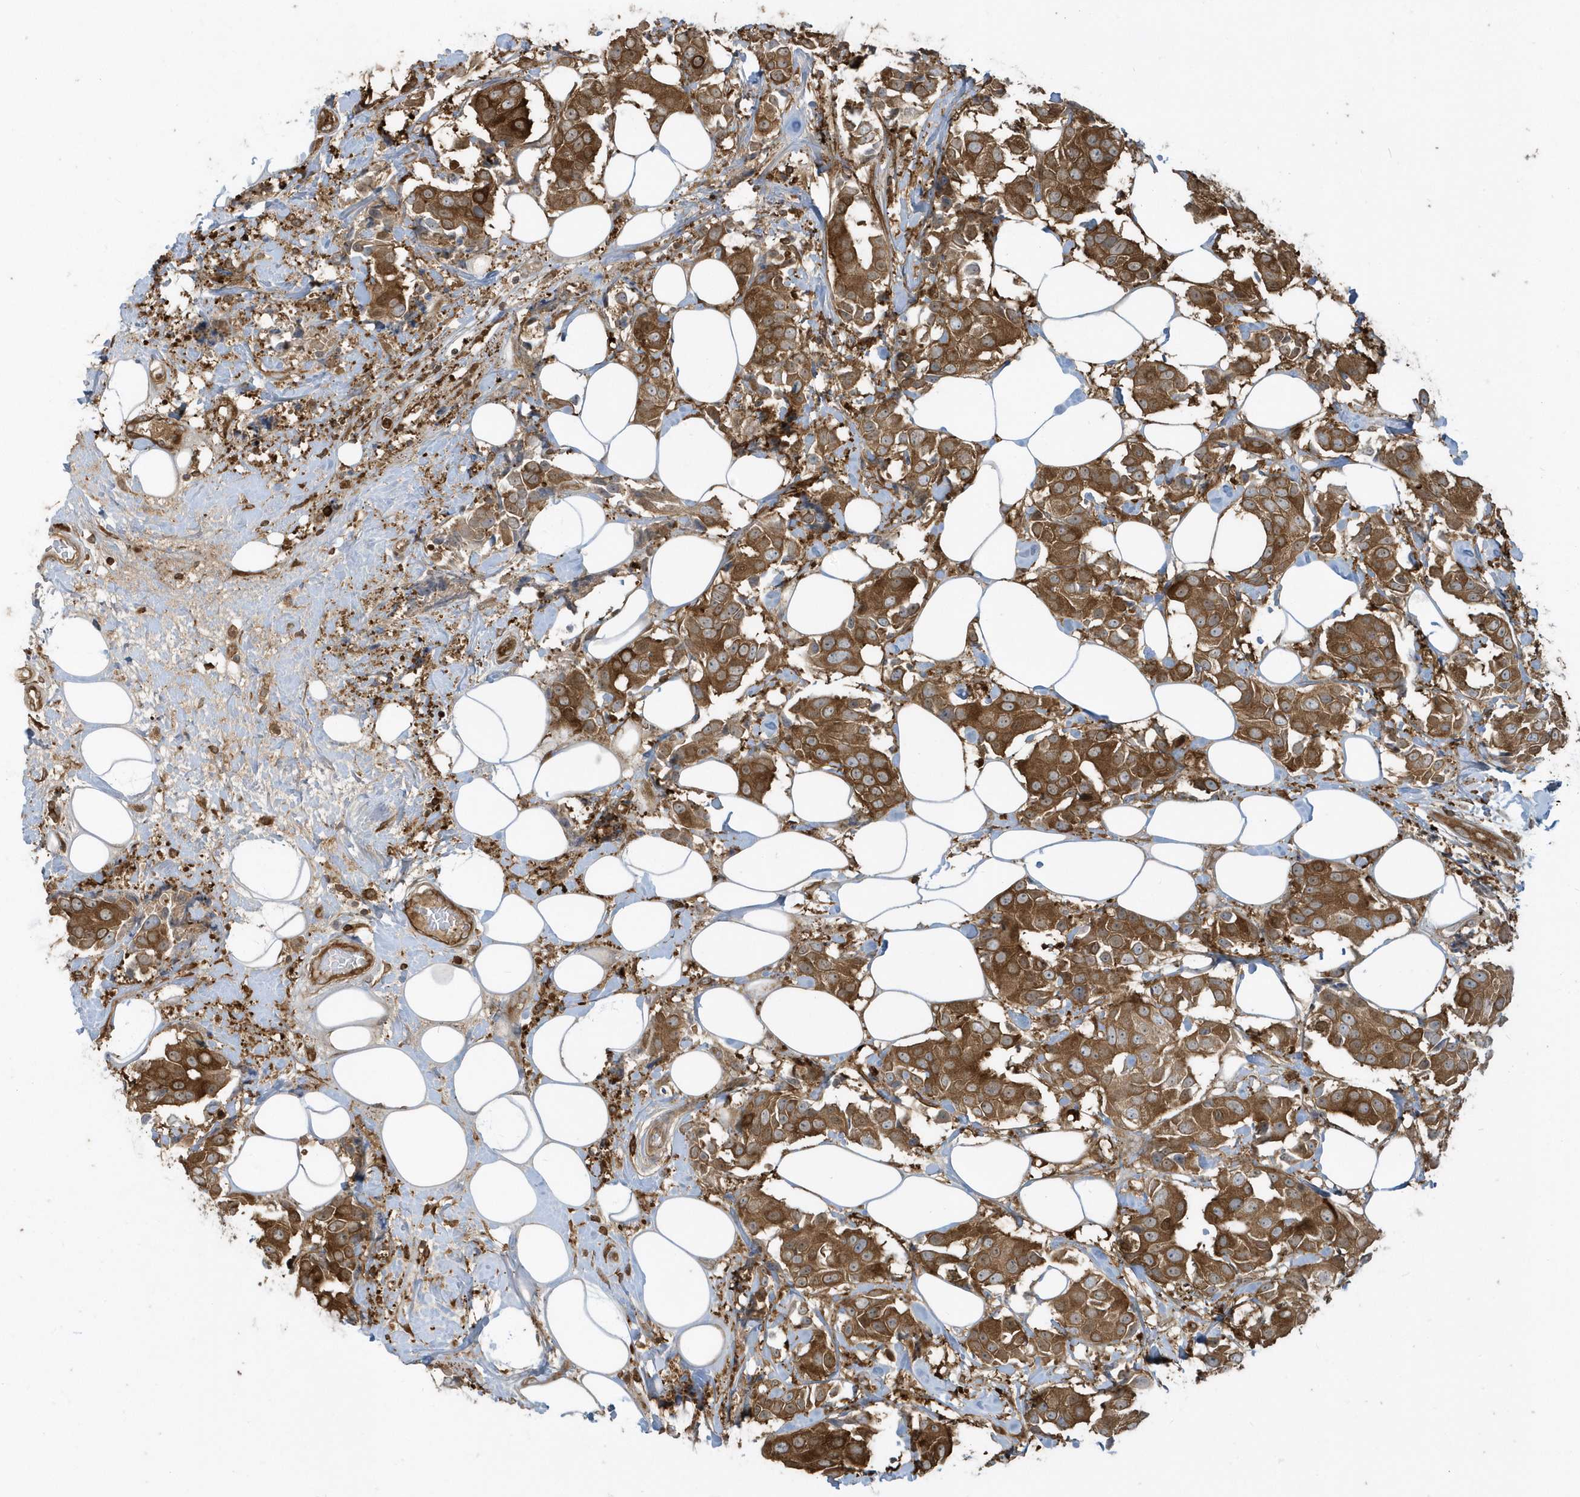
{"staining": {"intensity": "moderate", "quantity": ">75%", "location": "cytoplasmic/membranous"}, "tissue": "breast cancer", "cell_type": "Tumor cells", "image_type": "cancer", "snomed": [{"axis": "morphology", "description": "Normal tissue, NOS"}, {"axis": "morphology", "description": "Duct carcinoma"}, {"axis": "topography", "description": "Breast"}], "caption": "IHC photomicrograph of neoplastic tissue: human breast cancer stained using IHC exhibits medium levels of moderate protein expression localized specifically in the cytoplasmic/membranous of tumor cells, appearing as a cytoplasmic/membranous brown color.", "gene": "CLCN6", "patient": {"sex": "female", "age": 39}}